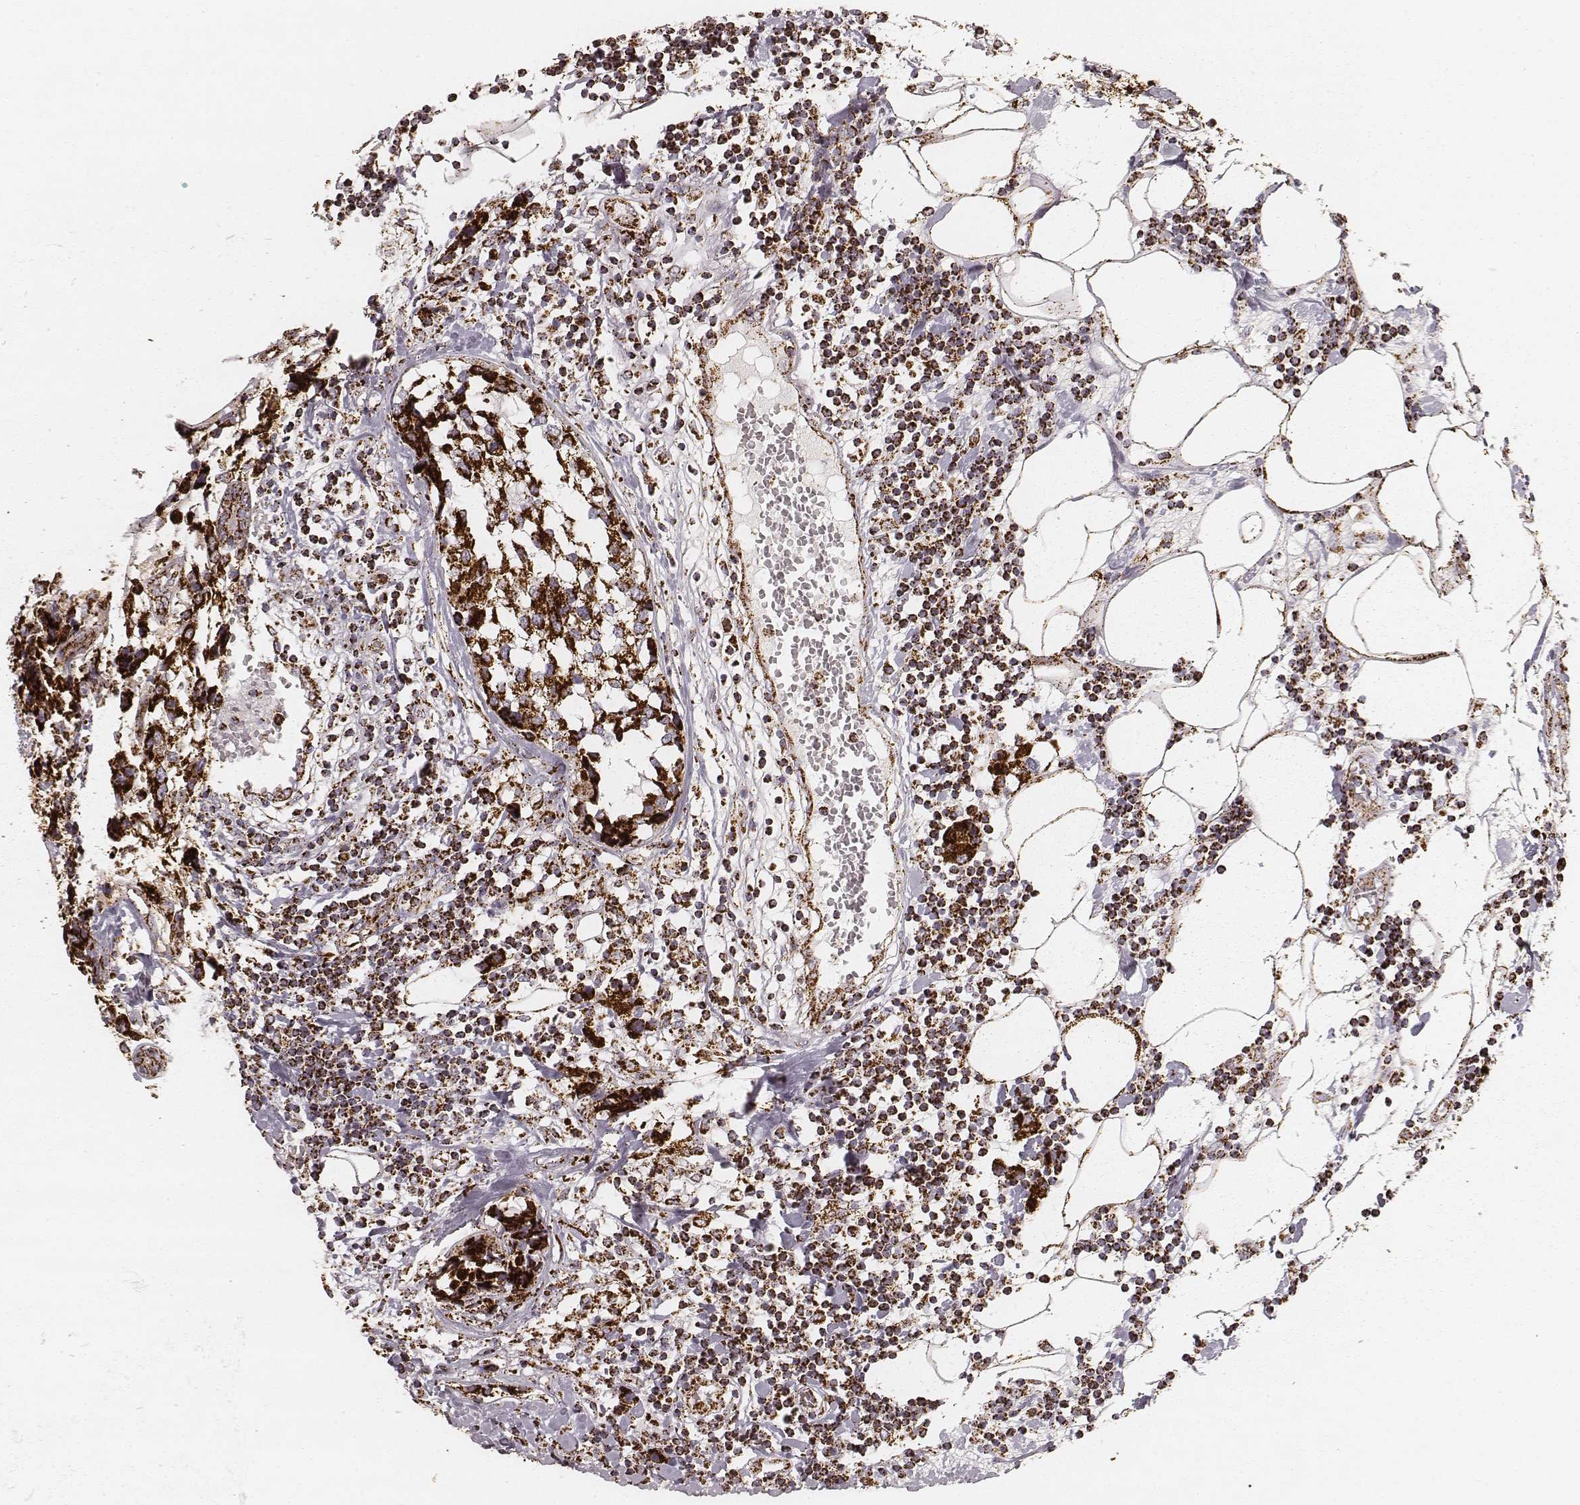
{"staining": {"intensity": "strong", "quantity": ">75%", "location": "cytoplasmic/membranous"}, "tissue": "breast cancer", "cell_type": "Tumor cells", "image_type": "cancer", "snomed": [{"axis": "morphology", "description": "Lobular carcinoma"}, {"axis": "topography", "description": "Breast"}], "caption": "Breast cancer (lobular carcinoma) tissue reveals strong cytoplasmic/membranous staining in approximately >75% of tumor cells, visualized by immunohistochemistry.", "gene": "CS", "patient": {"sex": "female", "age": 59}}